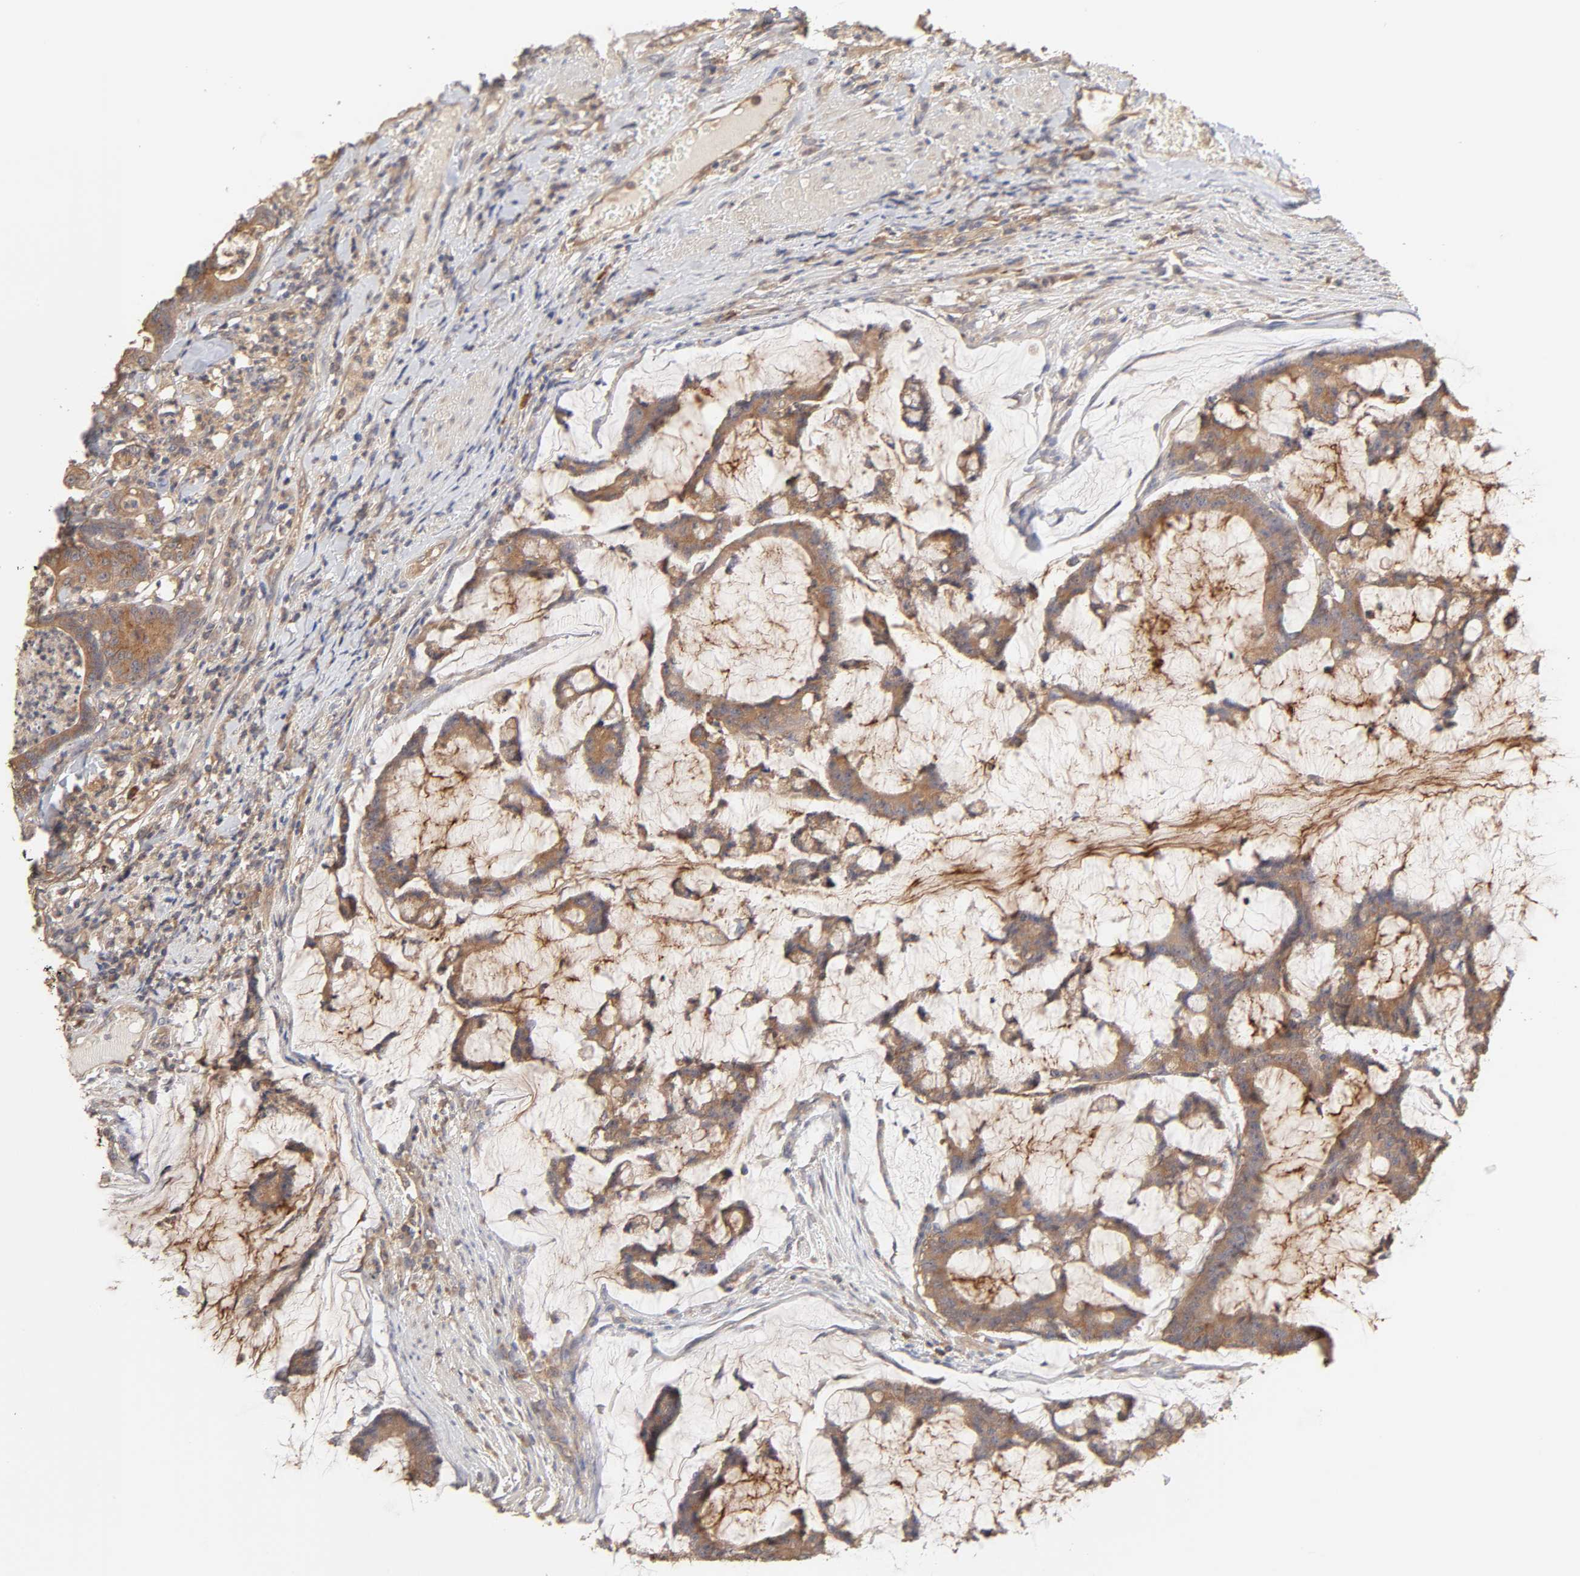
{"staining": {"intensity": "moderate", "quantity": ">75%", "location": "cytoplasmic/membranous"}, "tissue": "colorectal cancer", "cell_type": "Tumor cells", "image_type": "cancer", "snomed": [{"axis": "morphology", "description": "Adenocarcinoma, NOS"}, {"axis": "topography", "description": "Colon"}], "caption": "Immunohistochemical staining of human colorectal cancer demonstrates medium levels of moderate cytoplasmic/membranous protein staining in approximately >75% of tumor cells.", "gene": "AP1G2", "patient": {"sex": "female", "age": 84}}